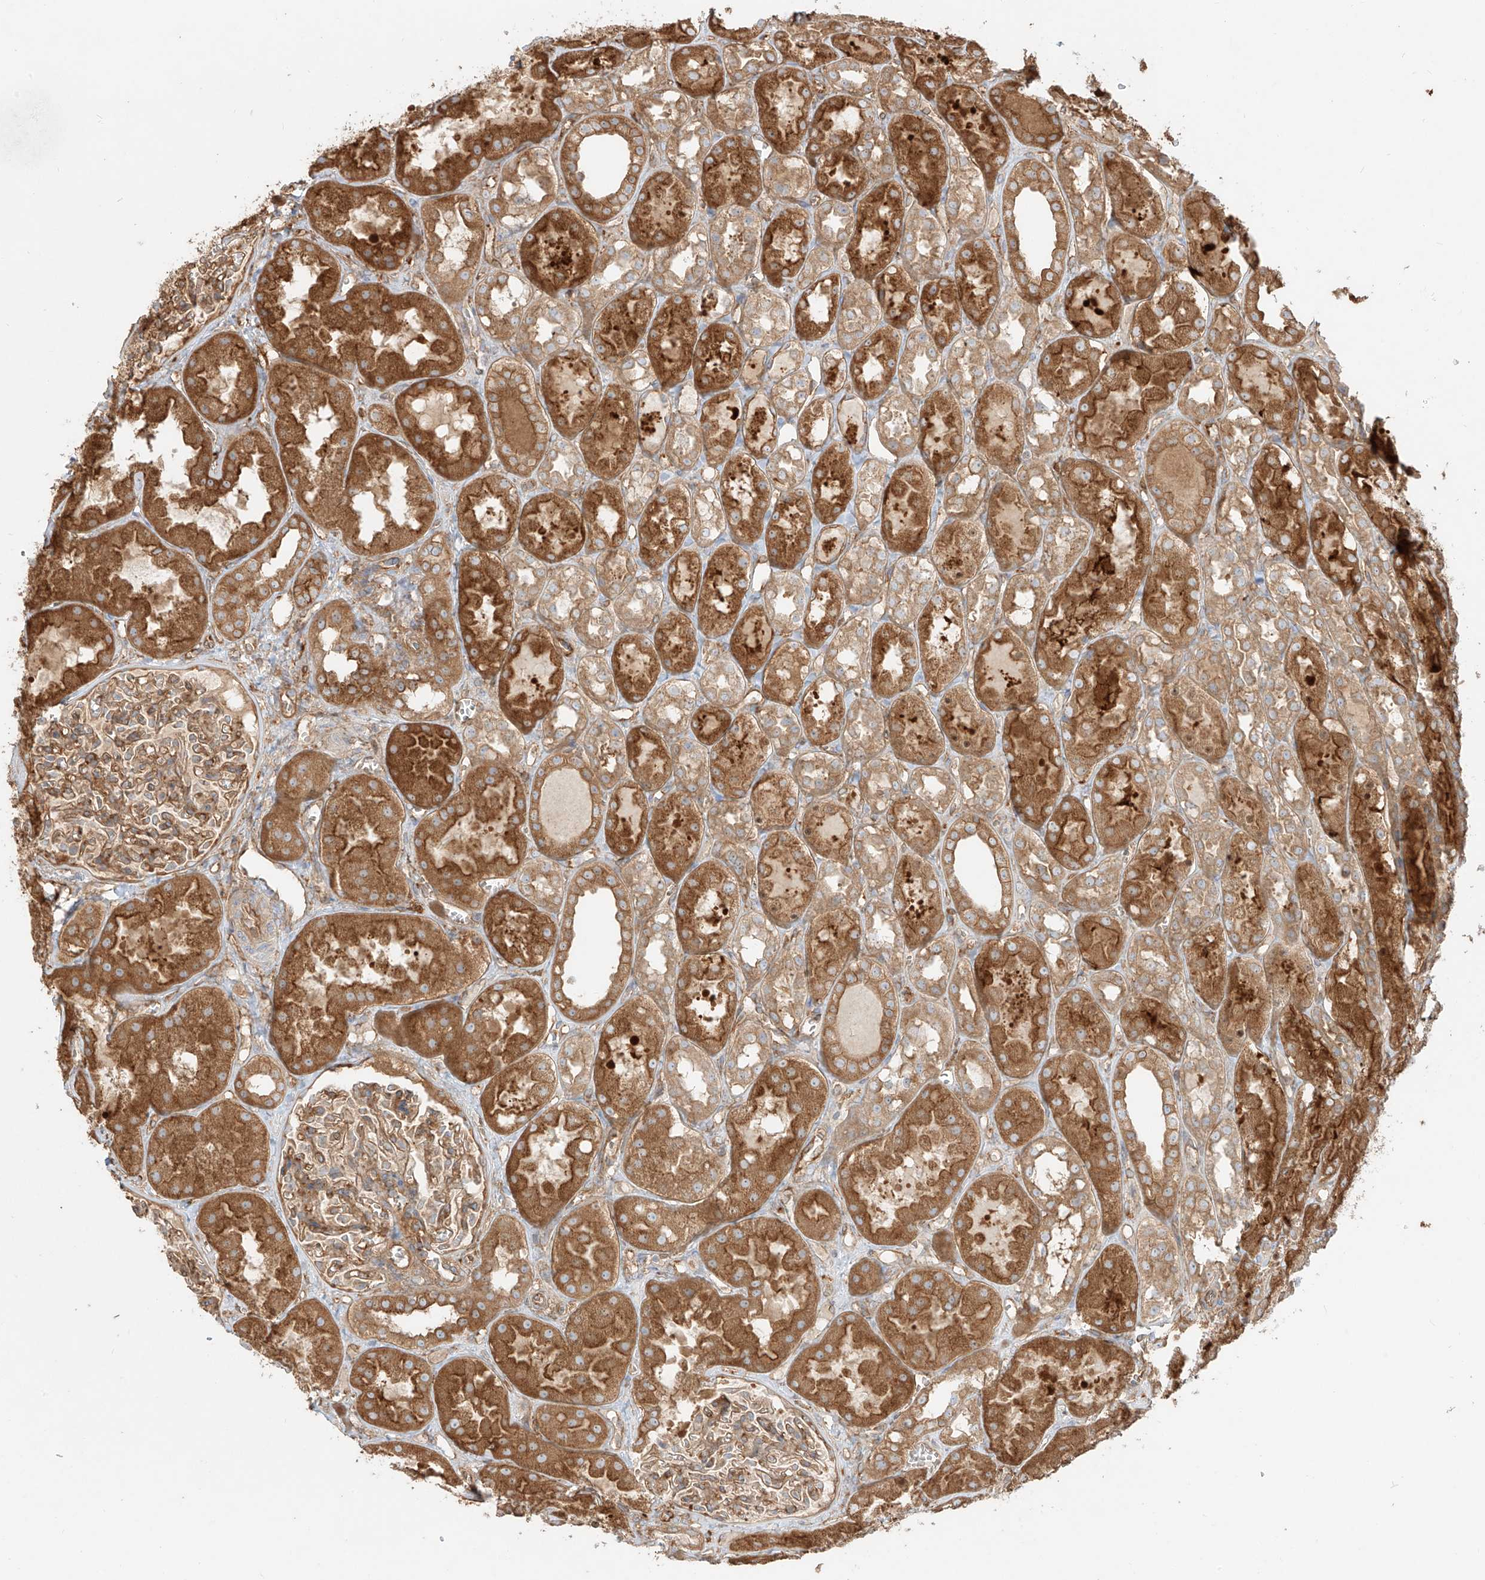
{"staining": {"intensity": "moderate", "quantity": ">75%", "location": "cytoplasmic/membranous"}, "tissue": "kidney", "cell_type": "Cells in glomeruli", "image_type": "normal", "snomed": [{"axis": "morphology", "description": "Normal tissue, NOS"}, {"axis": "topography", "description": "Kidney"}], "caption": "Cells in glomeruli show moderate cytoplasmic/membranous staining in about >75% of cells in normal kidney. (DAB (3,3'-diaminobenzidine) IHC with brightfield microscopy, high magnification).", "gene": "SNX9", "patient": {"sex": "male", "age": 16}}